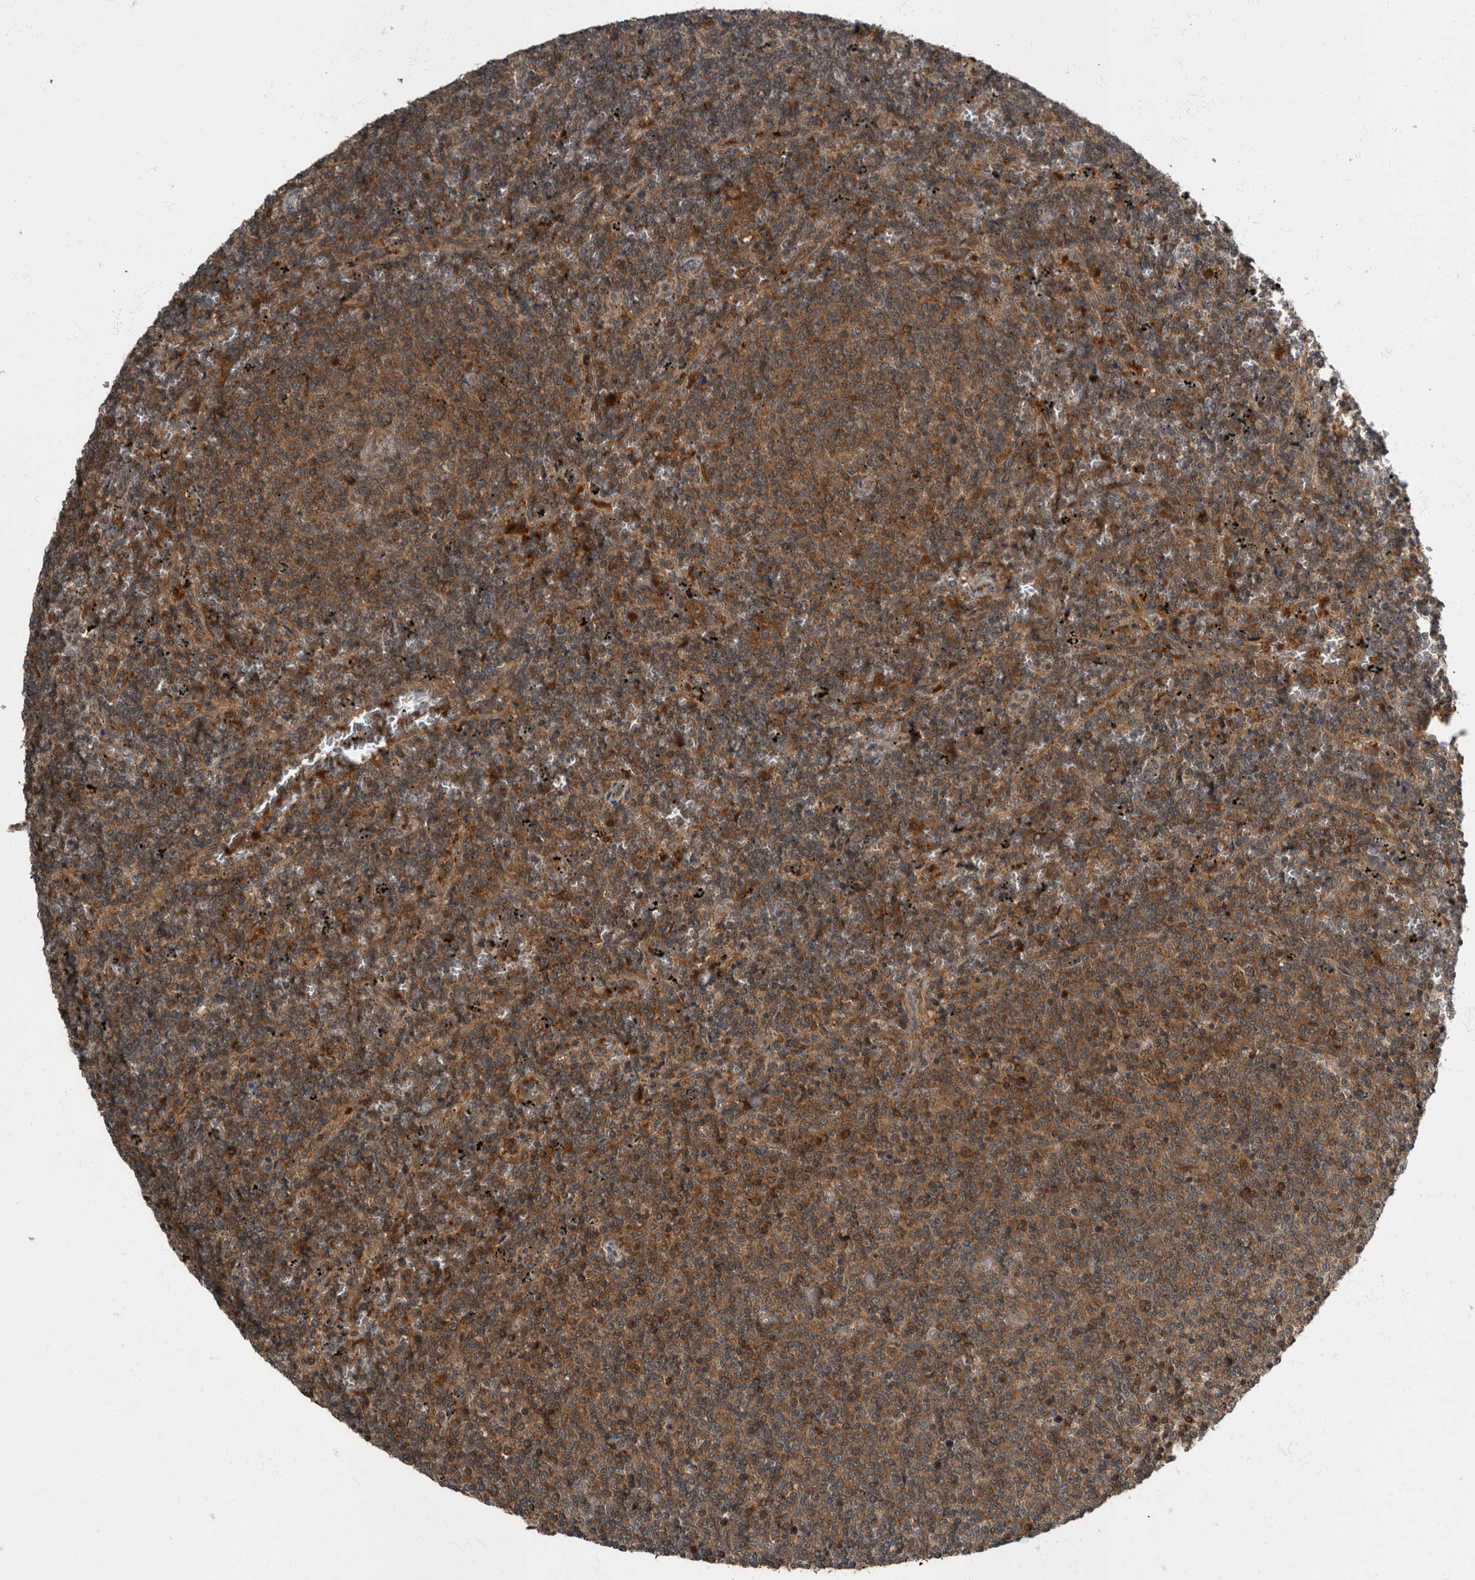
{"staining": {"intensity": "moderate", "quantity": ">75%", "location": "cytoplasmic/membranous"}, "tissue": "lymphoma", "cell_type": "Tumor cells", "image_type": "cancer", "snomed": [{"axis": "morphology", "description": "Malignant lymphoma, non-Hodgkin's type, Low grade"}, {"axis": "topography", "description": "Spleen"}], "caption": "Low-grade malignant lymphoma, non-Hodgkin's type stained with a brown dye displays moderate cytoplasmic/membranous positive positivity in approximately >75% of tumor cells.", "gene": "RABGGTB", "patient": {"sex": "female", "age": 50}}